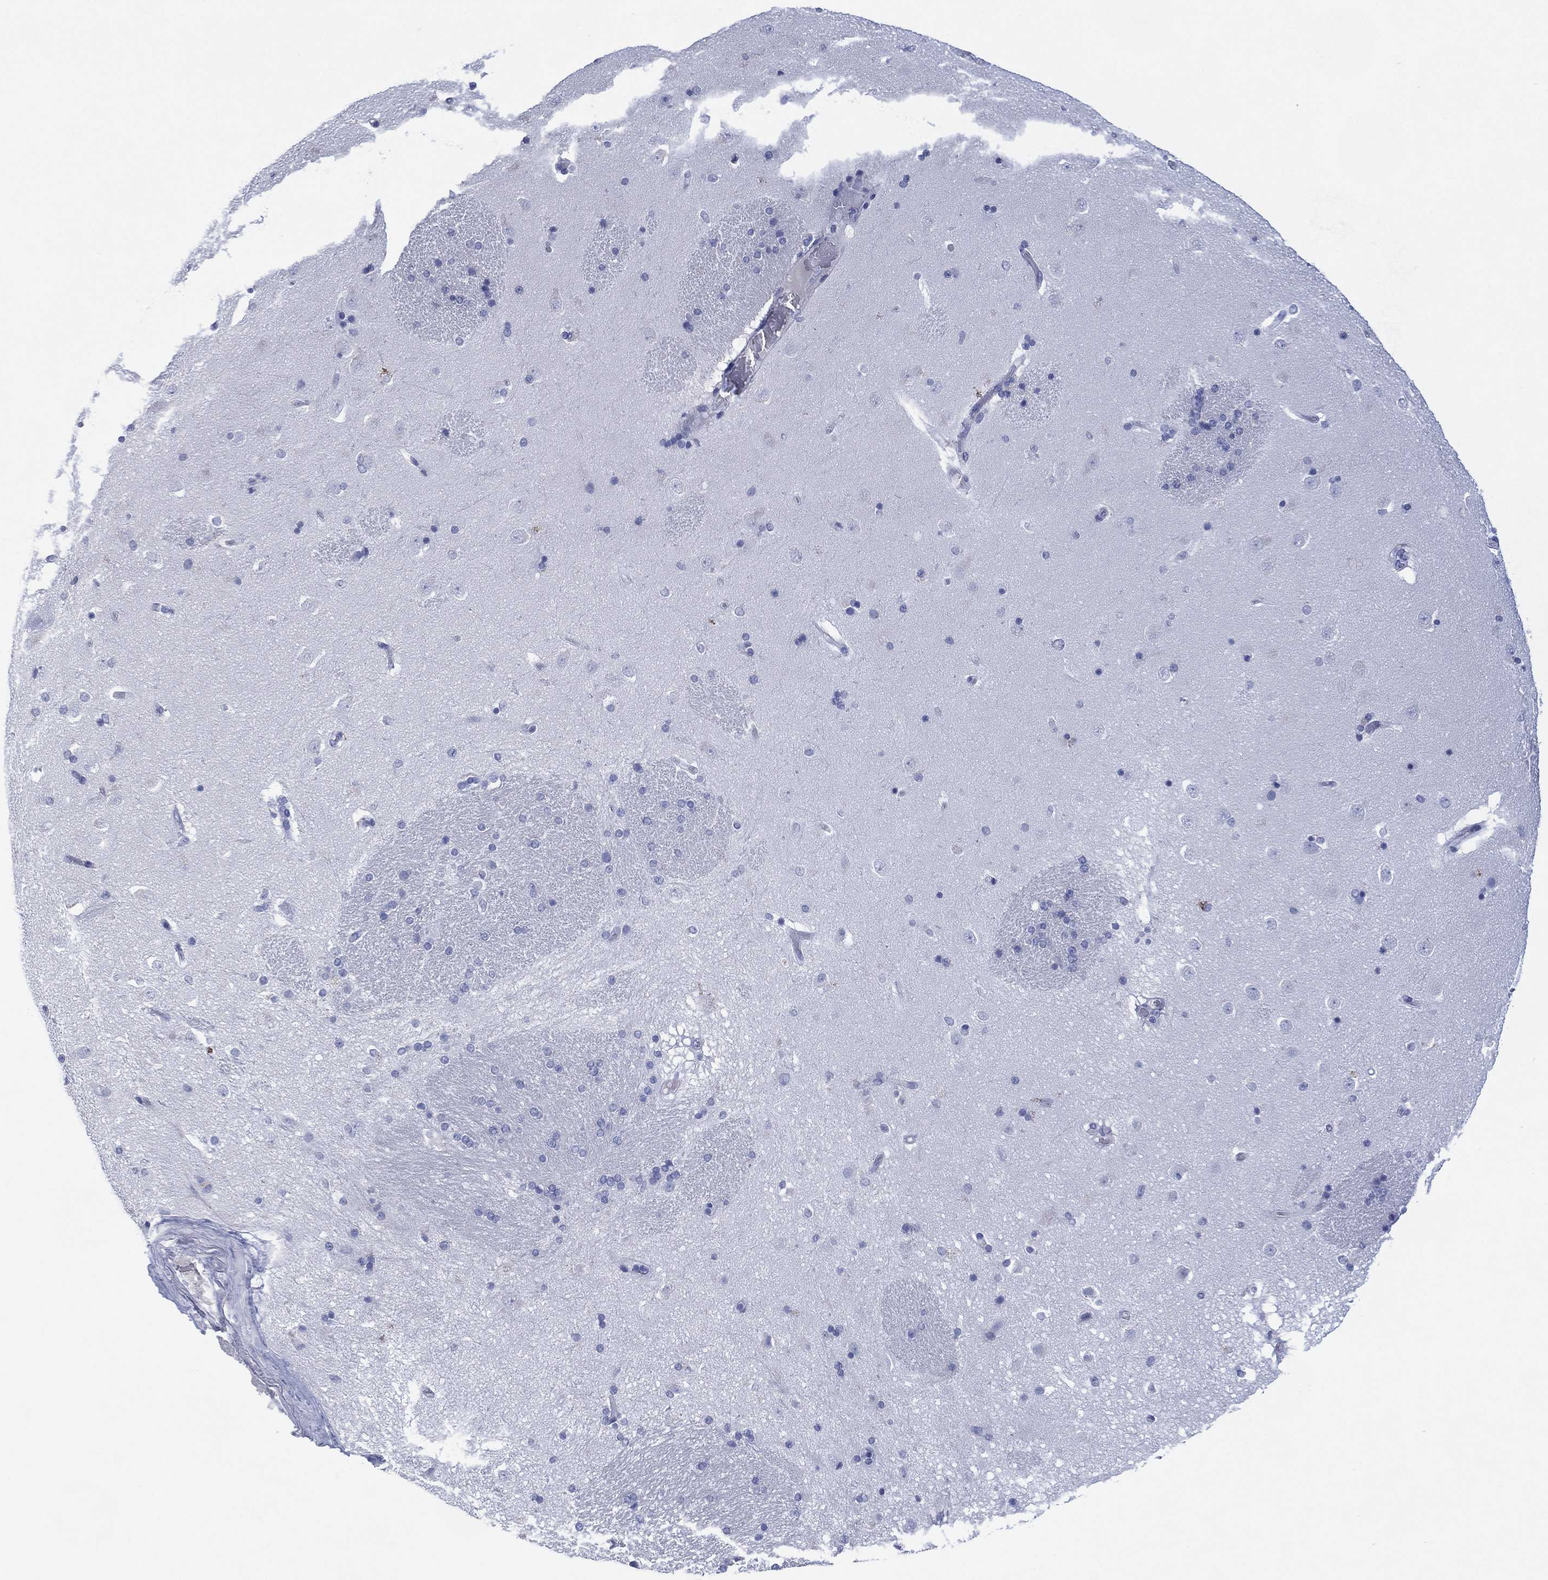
{"staining": {"intensity": "negative", "quantity": "none", "location": "none"}, "tissue": "caudate", "cell_type": "Glial cells", "image_type": "normal", "snomed": [{"axis": "morphology", "description": "Normal tissue, NOS"}, {"axis": "topography", "description": "Lateral ventricle wall"}], "caption": "This is a micrograph of immunohistochemistry staining of unremarkable caudate, which shows no expression in glial cells.", "gene": "SIGLECL1", "patient": {"sex": "male", "age": 51}}